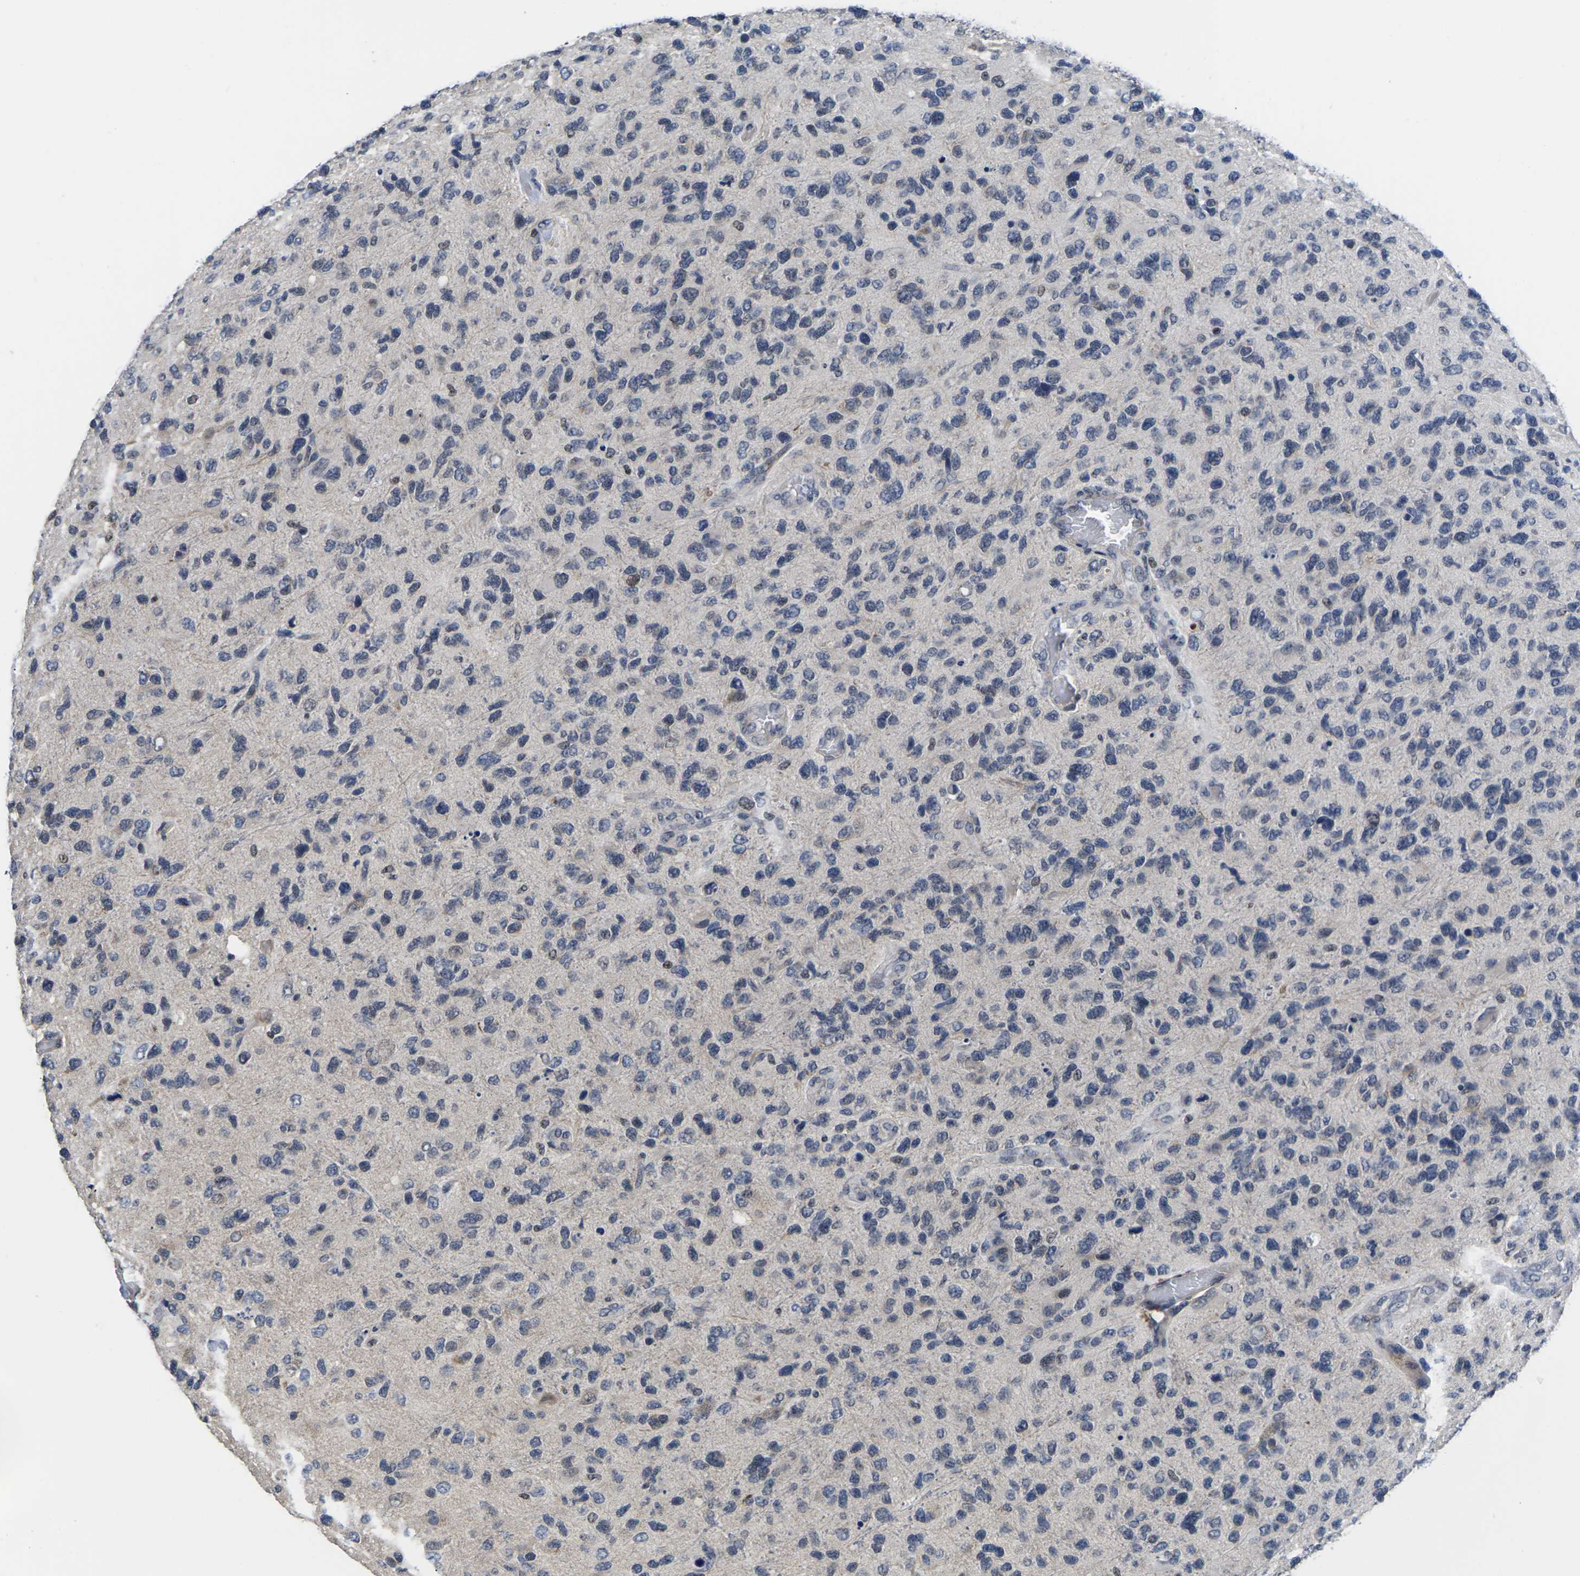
{"staining": {"intensity": "negative", "quantity": "none", "location": "none"}, "tissue": "glioma", "cell_type": "Tumor cells", "image_type": "cancer", "snomed": [{"axis": "morphology", "description": "Glioma, malignant, High grade"}, {"axis": "topography", "description": "Brain"}], "caption": "Image shows no protein positivity in tumor cells of malignant glioma (high-grade) tissue. (IHC, brightfield microscopy, high magnification).", "gene": "ST6GAL2", "patient": {"sex": "female", "age": 58}}